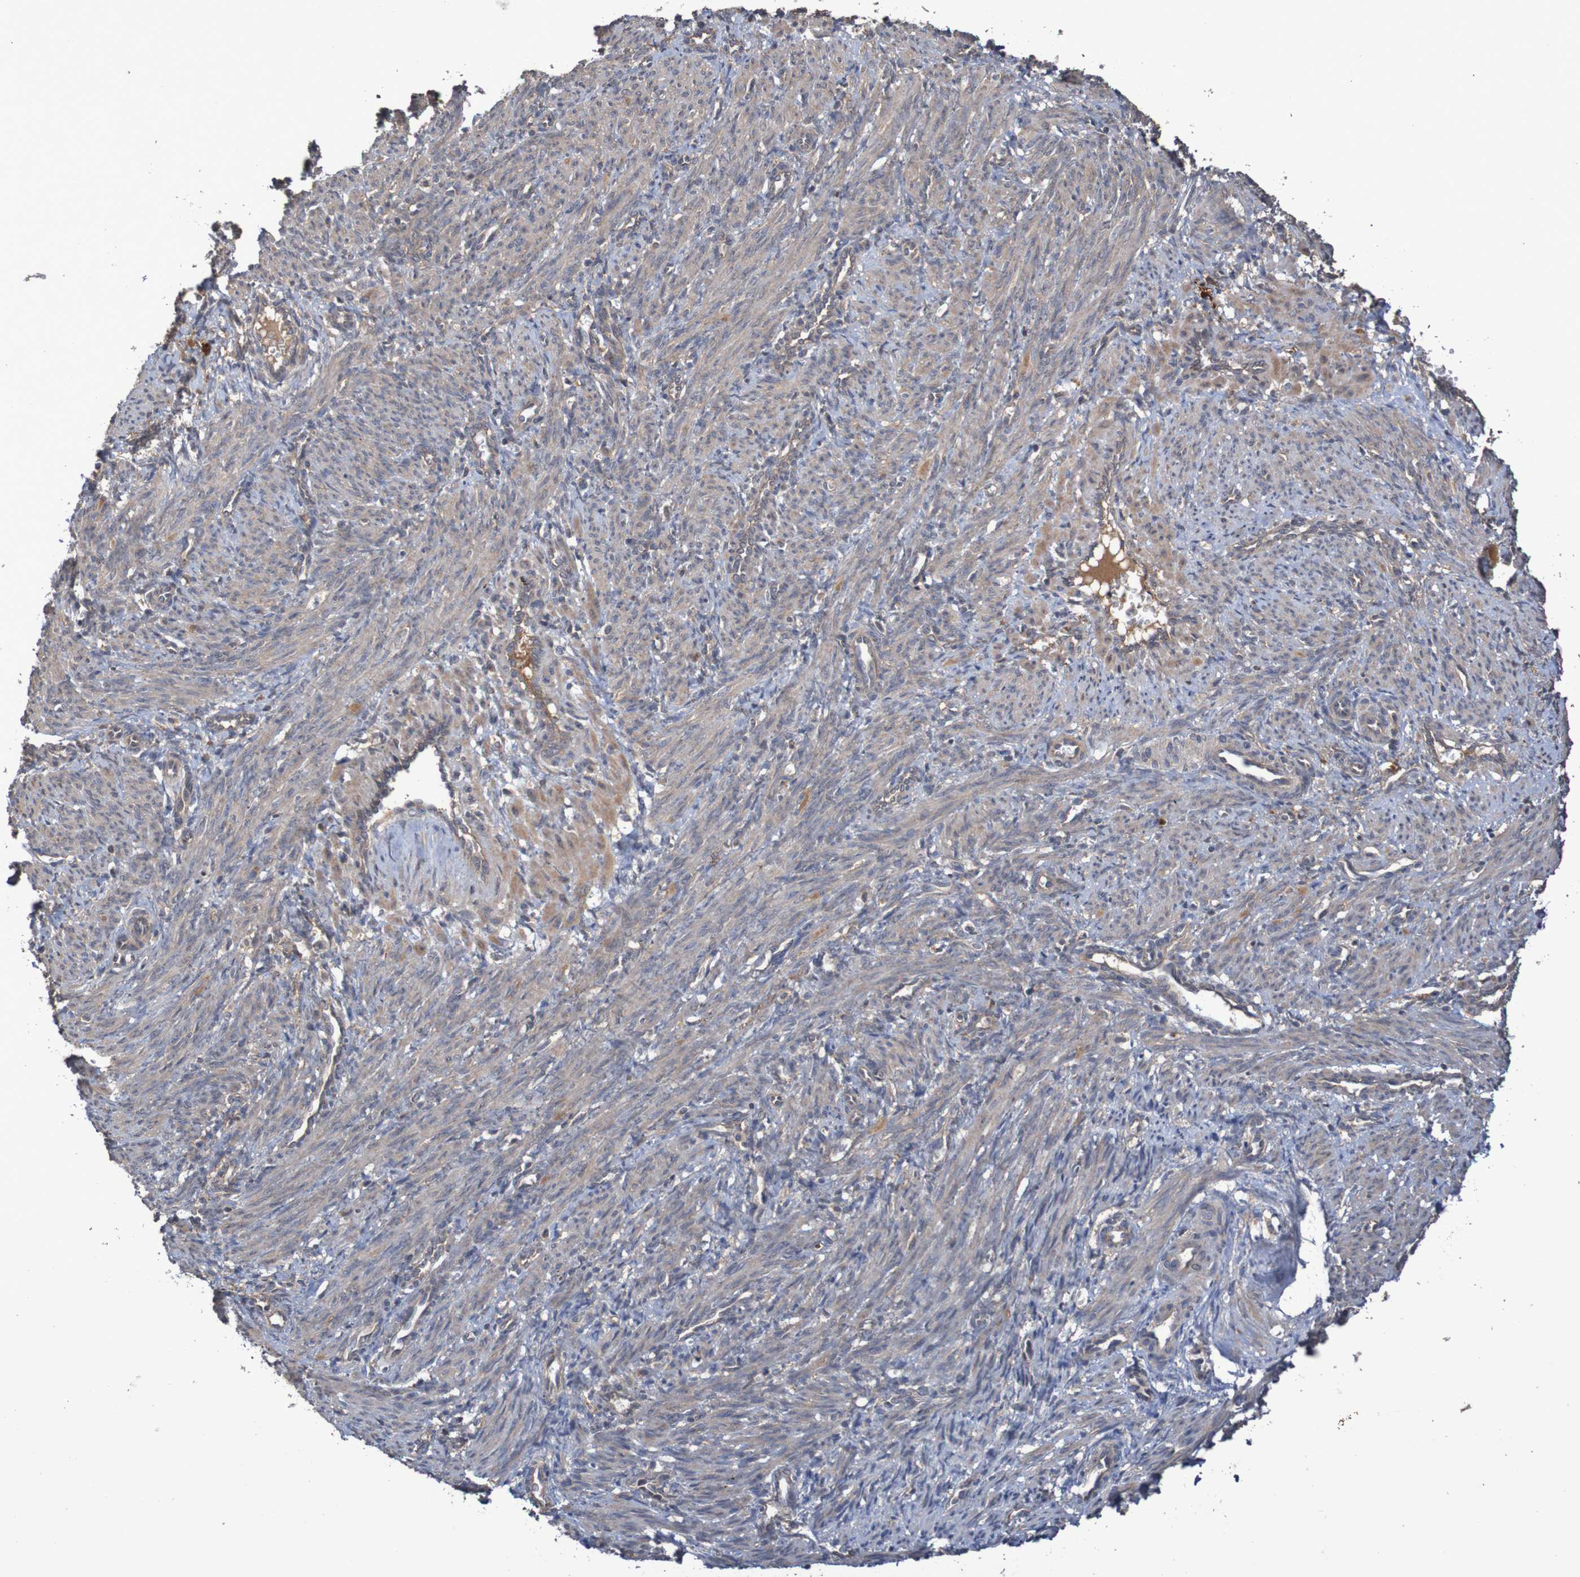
{"staining": {"intensity": "weak", "quantity": ">75%", "location": "cytoplasmic/membranous"}, "tissue": "smooth muscle", "cell_type": "Smooth muscle cells", "image_type": "normal", "snomed": [{"axis": "morphology", "description": "Normal tissue, NOS"}, {"axis": "topography", "description": "Endometrium"}], "caption": "Weak cytoplasmic/membranous expression is identified in approximately >75% of smooth muscle cells in benign smooth muscle. (Stains: DAB (3,3'-diaminobenzidine) in brown, nuclei in blue, Microscopy: brightfield microscopy at high magnification).", "gene": "PHYH", "patient": {"sex": "female", "age": 33}}